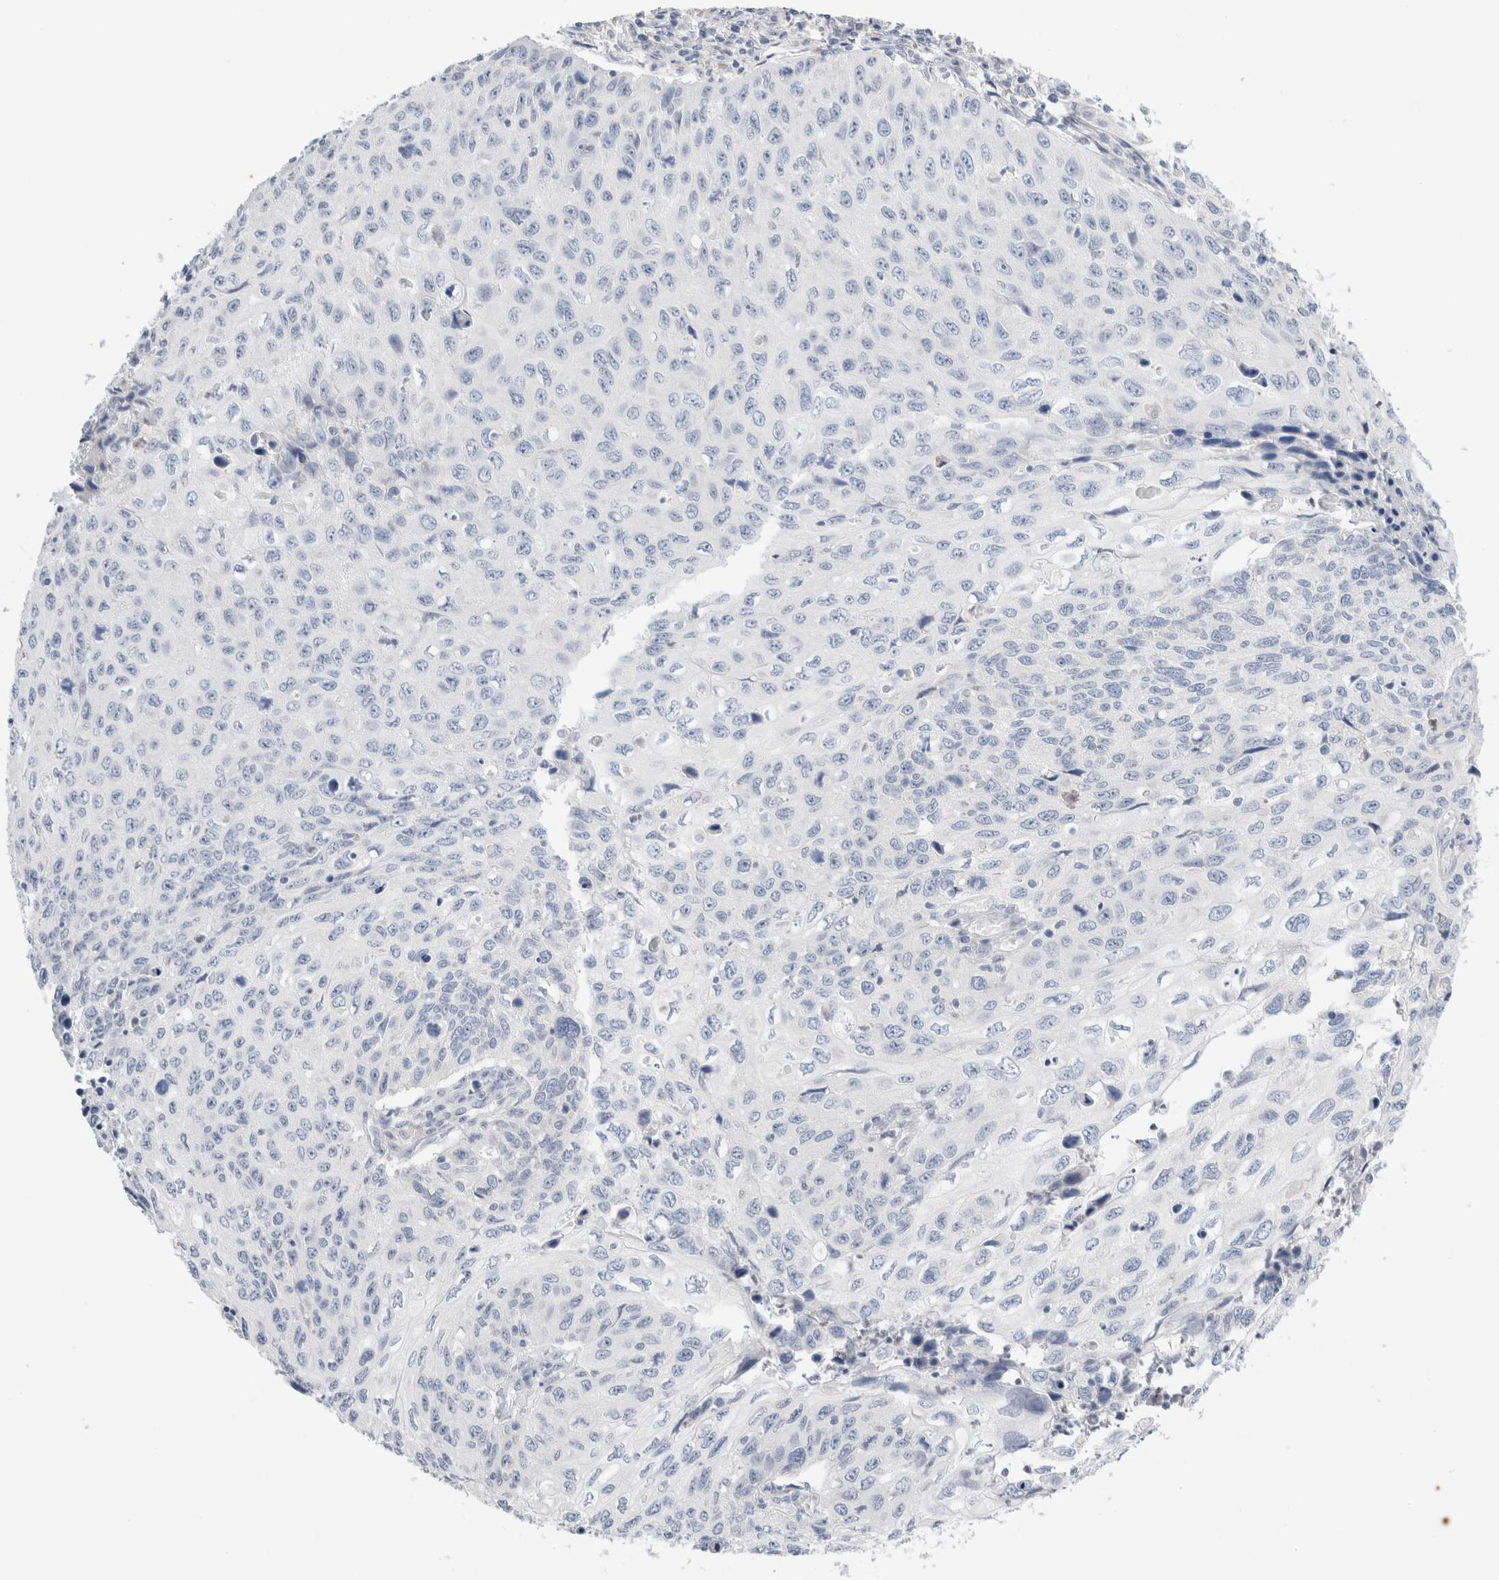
{"staining": {"intensity": "negative", "quantity": "none", "location": "none"}, "tissue": "cervical cancer", "cell_type": "Tumor cells", "image_type": "cancer", "snomed": [{"axis": "morphology", "description": "Squamous cell carcinoma, NOS"}, {"axis": "topography", "description": "Cervix"}], "caption": "Immunohistochemistry histopathology image of human squamous cell carcinoma (cervical) stained for a protein (brown), which reveals no expression in tumor cells. The staining was performed using DAB to visualize the protein expression in brown, while the nuclei were stained in blue with hematoxylin (Magnification: 20x).", "gene": "ADAM30", "patient": {"sex": "female", "age": 53}}